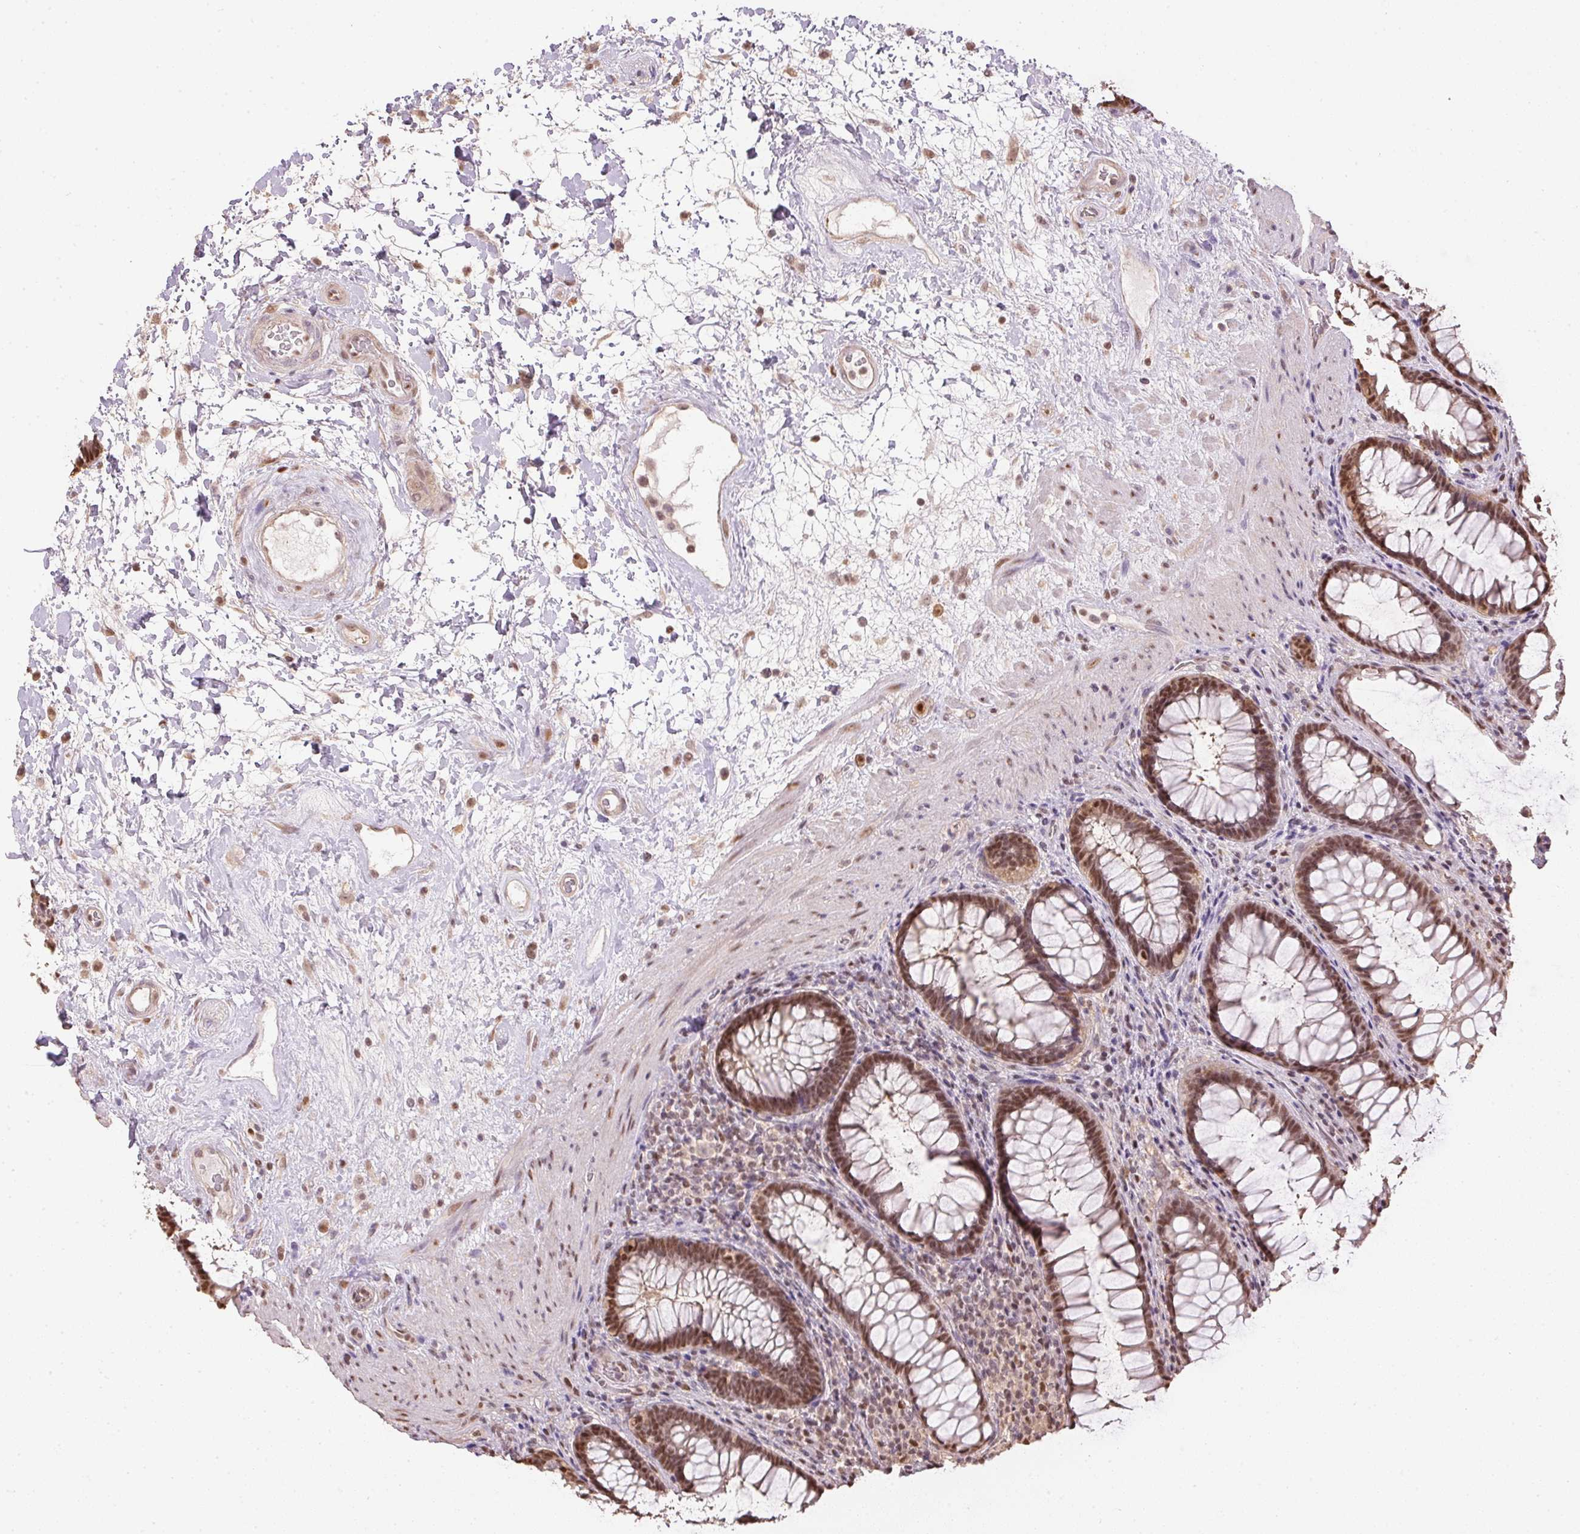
{"staining": {"intensity": "moderate", "quantity": ">75%", "location": "nuclear"}, "tissue": "rectum", "cell_type": "Glandular cells", "image_type": "normal", "snomed": [{"axis": "morphology", "description": "Normal tissue, NOS"}, {"axis": "topography", "description": "Rectum"}], "caption": "Immunohistochemical staining of unremarkable human rectum reveals medium levels of moderate nuclear staining in approximately >75% of glandular cells.", "gene": "TPI1", "patient": {"sex": "male", "age": 72}}